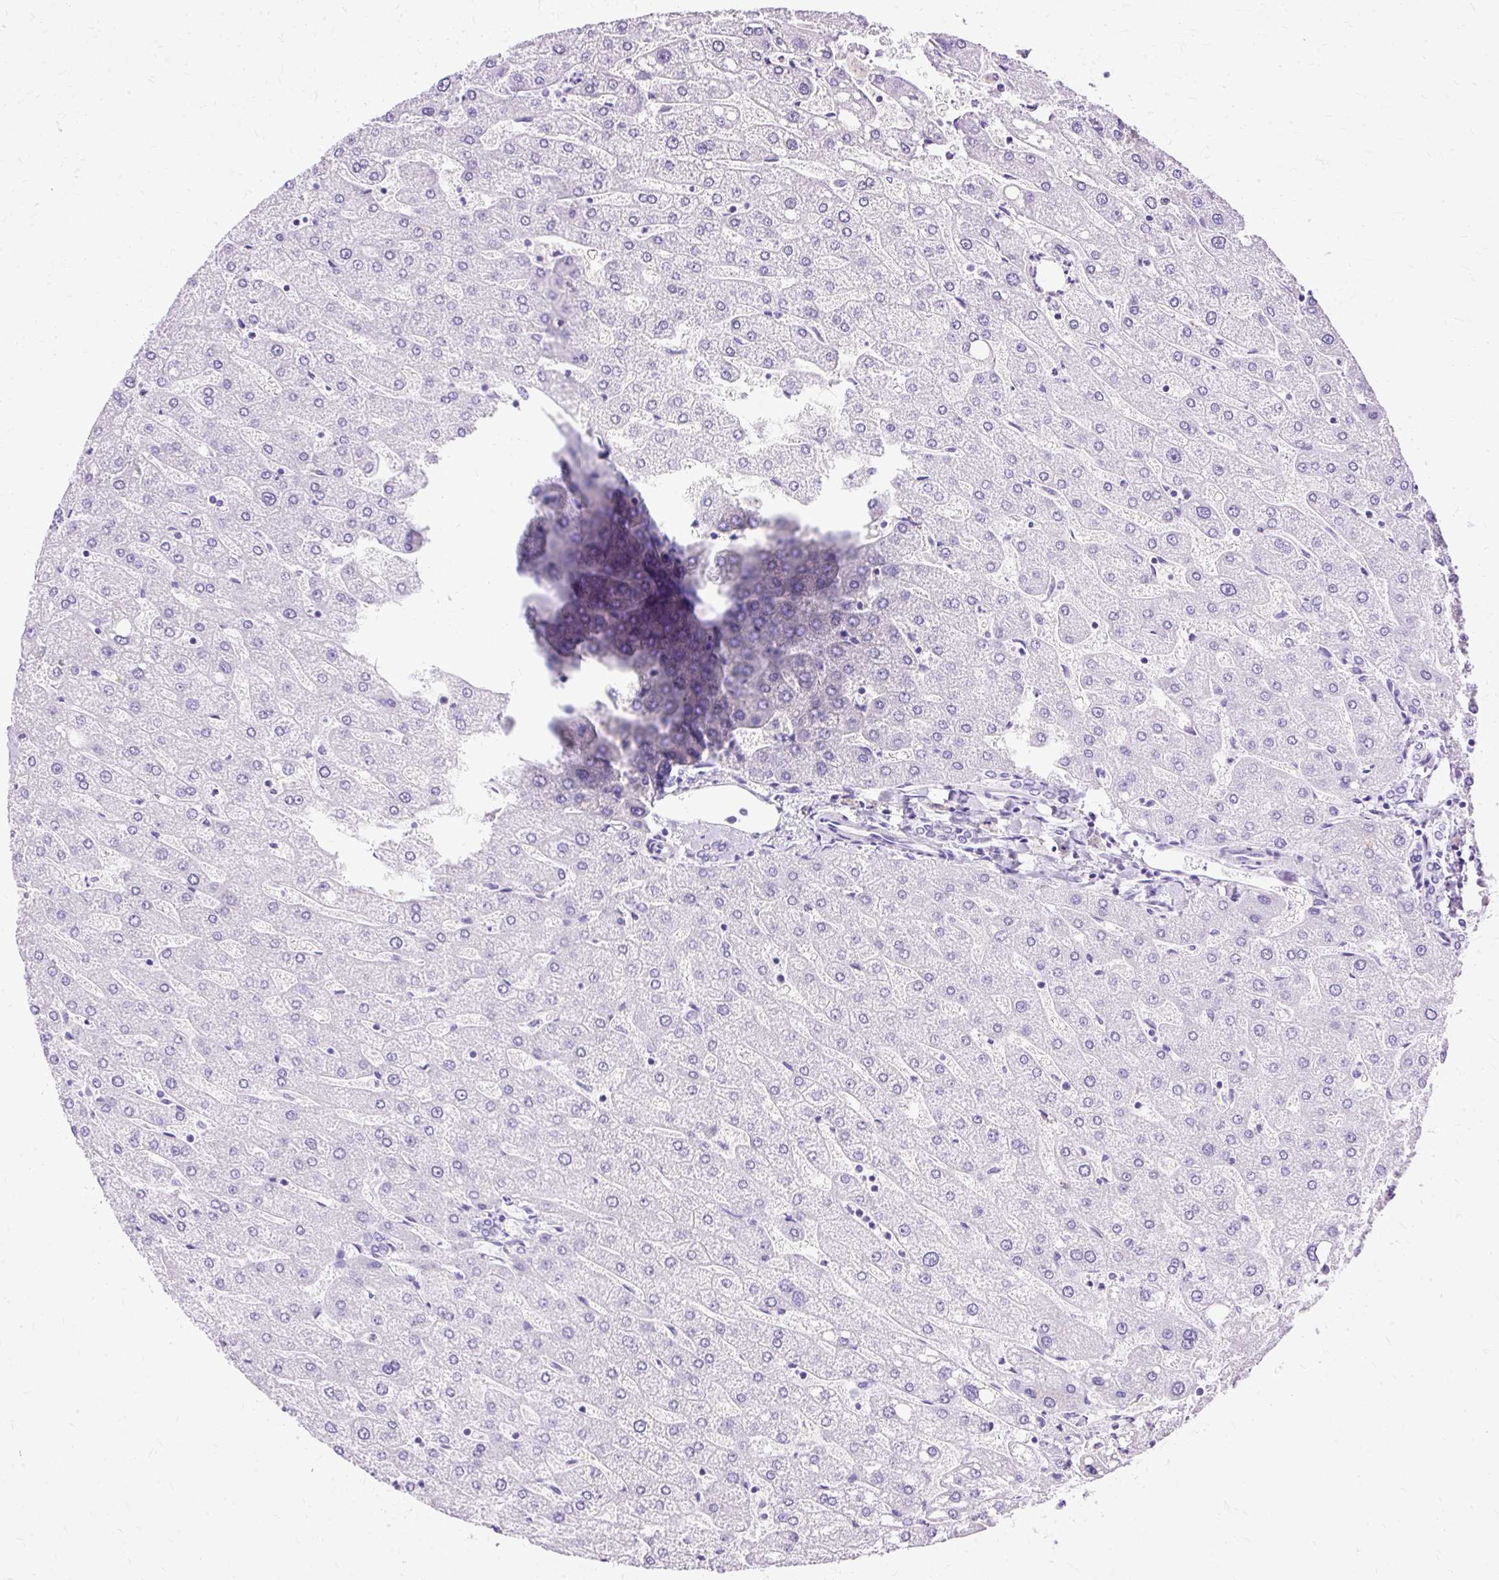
{"staining": {"intensity": "negative", "quantity": "none", "location": "none"}, "tissue": "liver", "cell_type": "Cholangiocytes", "image_type": "normal", "snomed": [{"axis": "morphology", "description": "Normal tissue, NOS"}, {"axis": "topography", "description": "Liver"}], "caption": "Protein analysis of normal liver reveals no significant positivity in cholangiocytes. The staining is performed using DAB brown chromogen with nuclei counter-stained in using hematoxylin.", "gene": "SLC8A2", "patient": {"sex": "male", "age": 67}}